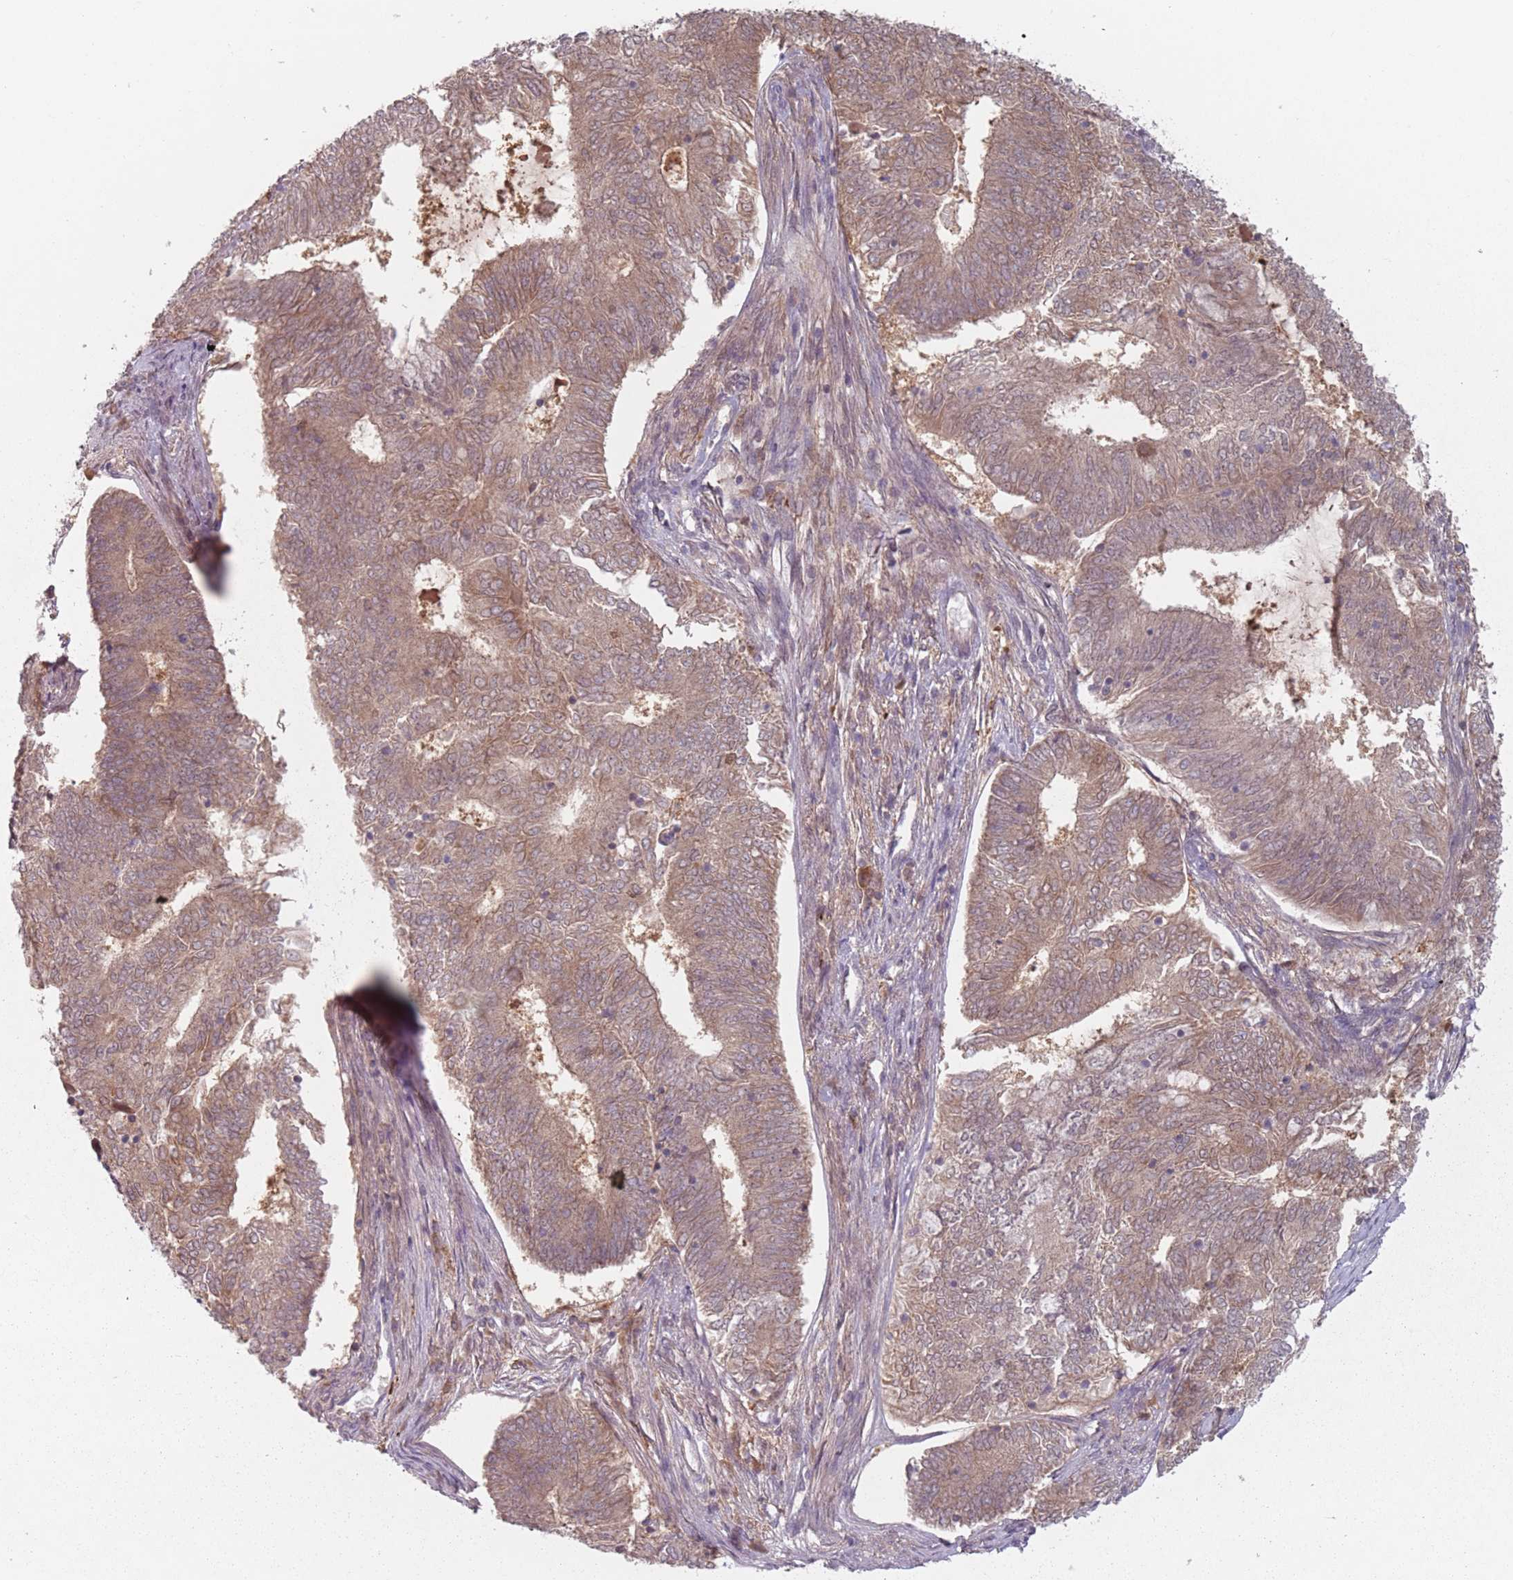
{"staining": {"intensity": "weak", "quantity": ">75%", "location": "cytoplasmic/membranous"}, "tissue": "endometrial cancer", "cell_type": "Tumor cells", "image_type": "cancer", "snomed": [{"axis": "morphology", "description": "Adenocarcinoma, NOS"}, {"axis": "topography", "description": "Endometrium"}], "caption": "This photomicrograph reveals immunohistochemistry (IHC) staining of human endometrial cancer, with low weak cytoplasmic/membranous positivity in about >75% of tumor cells.", "gene": "NAXE", "patient": {"sex": "female", "age": 62}}